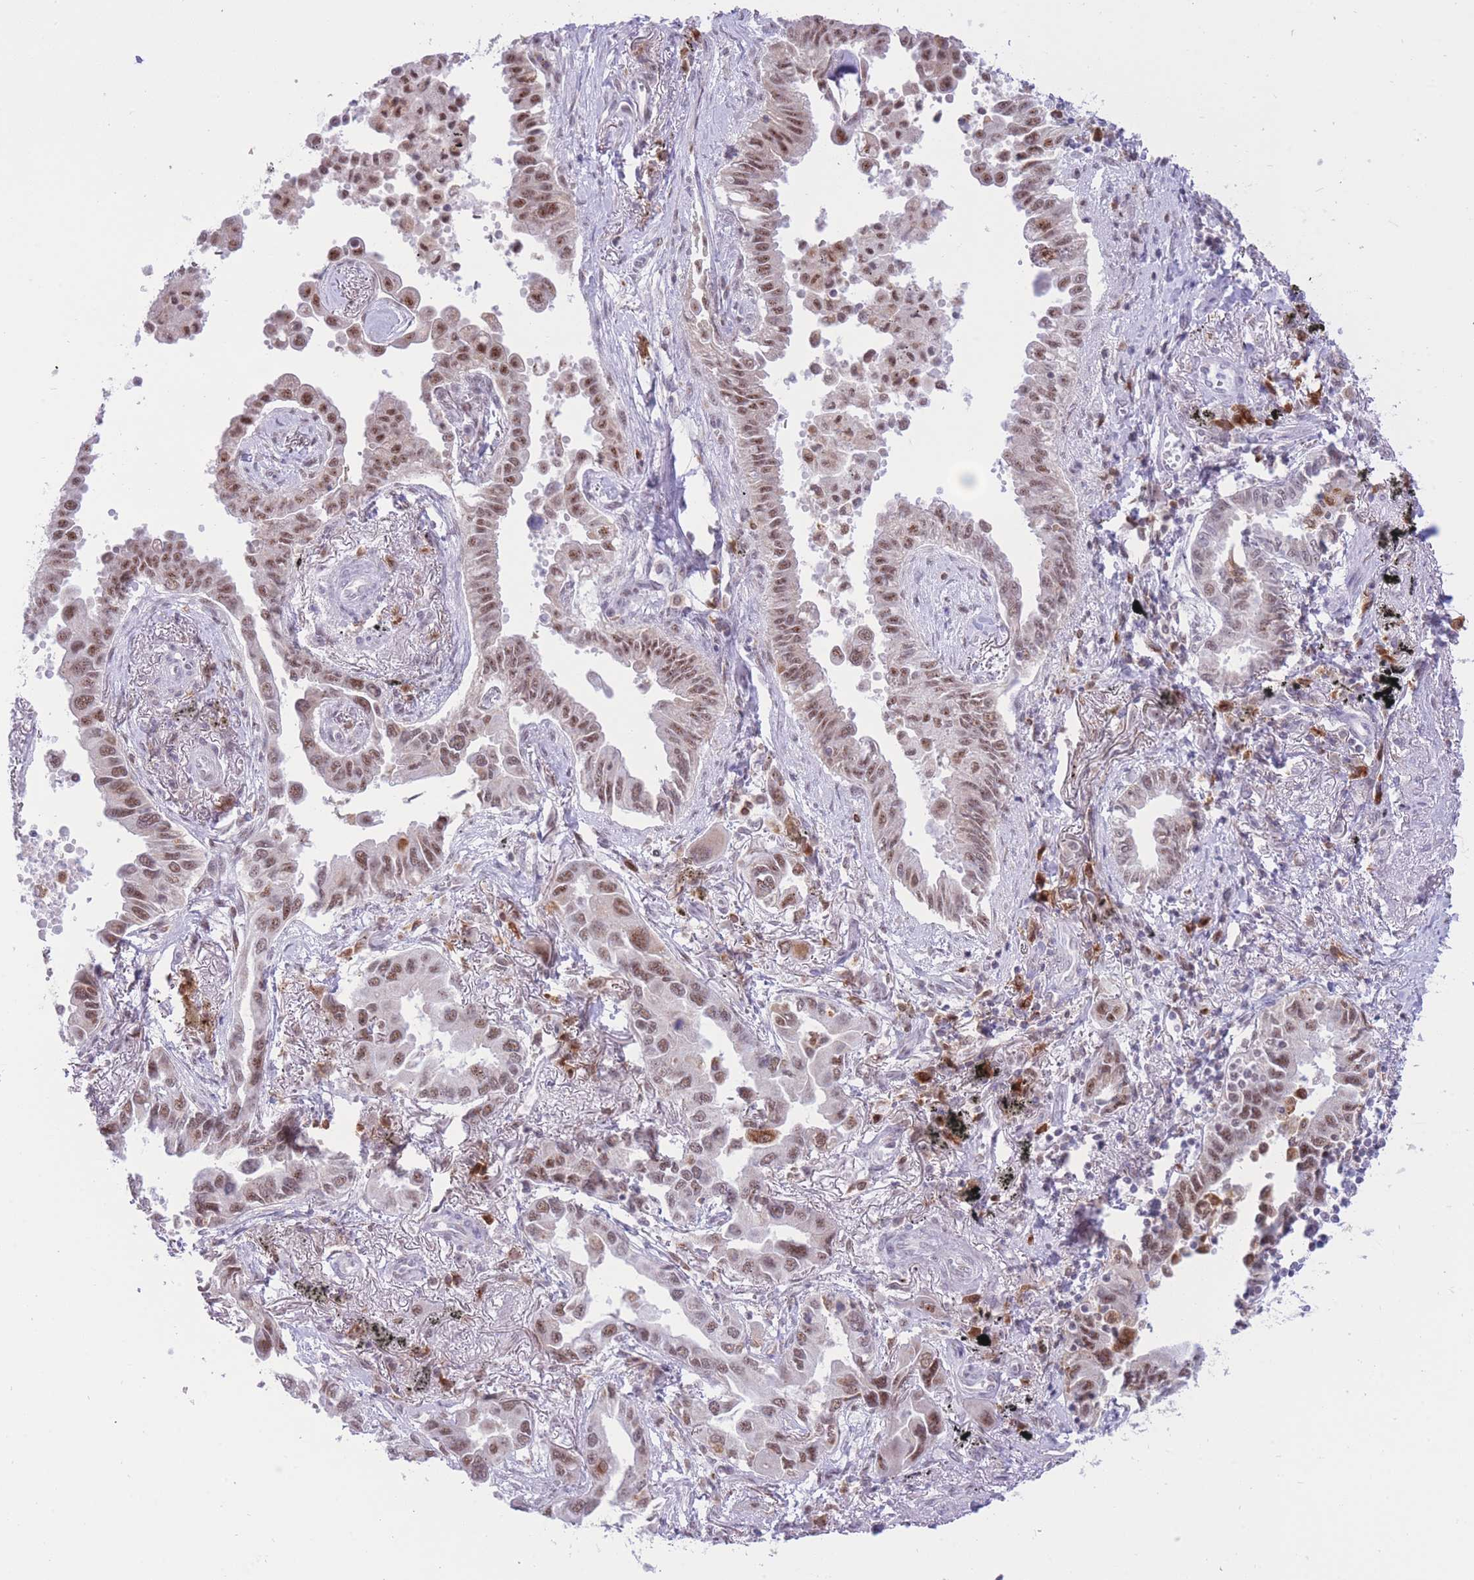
{"staining": {"intensity": "moderate", "quantity": ">75%", "location": "nuclear"}, "tissue": "lung cancer", "cell_type": "Tumor cells", "image_type": "cancer", "snomed": [{"axis": "morphology", "description": "Adenocarcinoma, NOS"}, {"axis": "topography", "description": "Lung"}], "caption": "Lung adenocarcinoma stained for a protein exhibits moderate nuclear positivity in tumor cells.", "gene": "CYP2B6", "patient": {"sex": "male", "age": 67}}